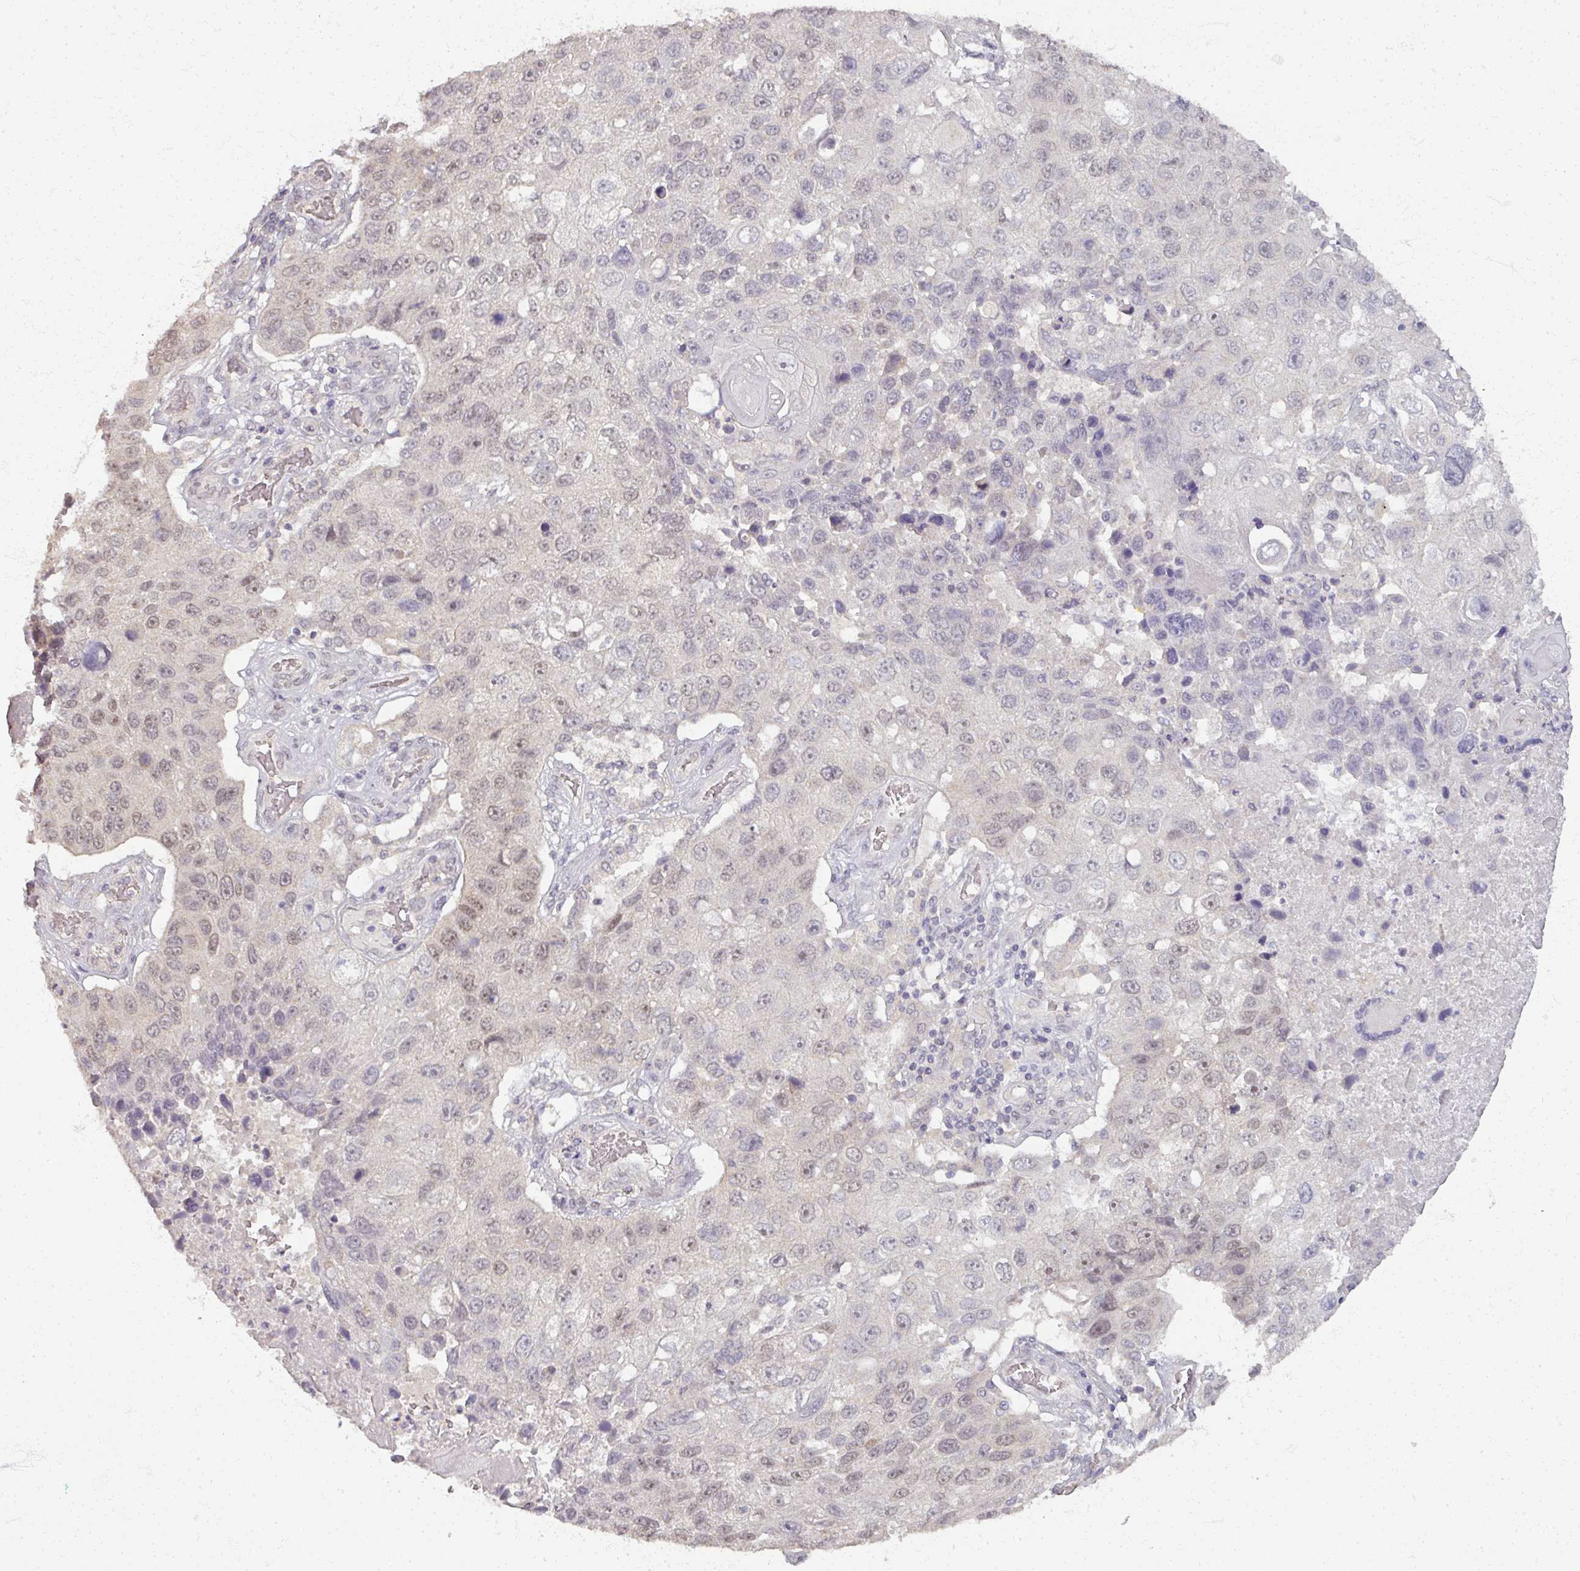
{"staining": {"intensity": "negative", "quantity": "none", "location": "none"}, "tissue": "lung cancer", "cell_type": "Tumor cells", "image_type": "cancer", "snomed": [{"axis": "morphology", "description": "Squamous cell carcinoma, NOS"}, {"axis": "topography", "description": "Lung"}], "caption": "Immunohistochemical staining of human lung cancer demonstrates no significant staining in tumor cells.", "gene": "SOX11", "patient": {"sex": "male", "age": 61}}